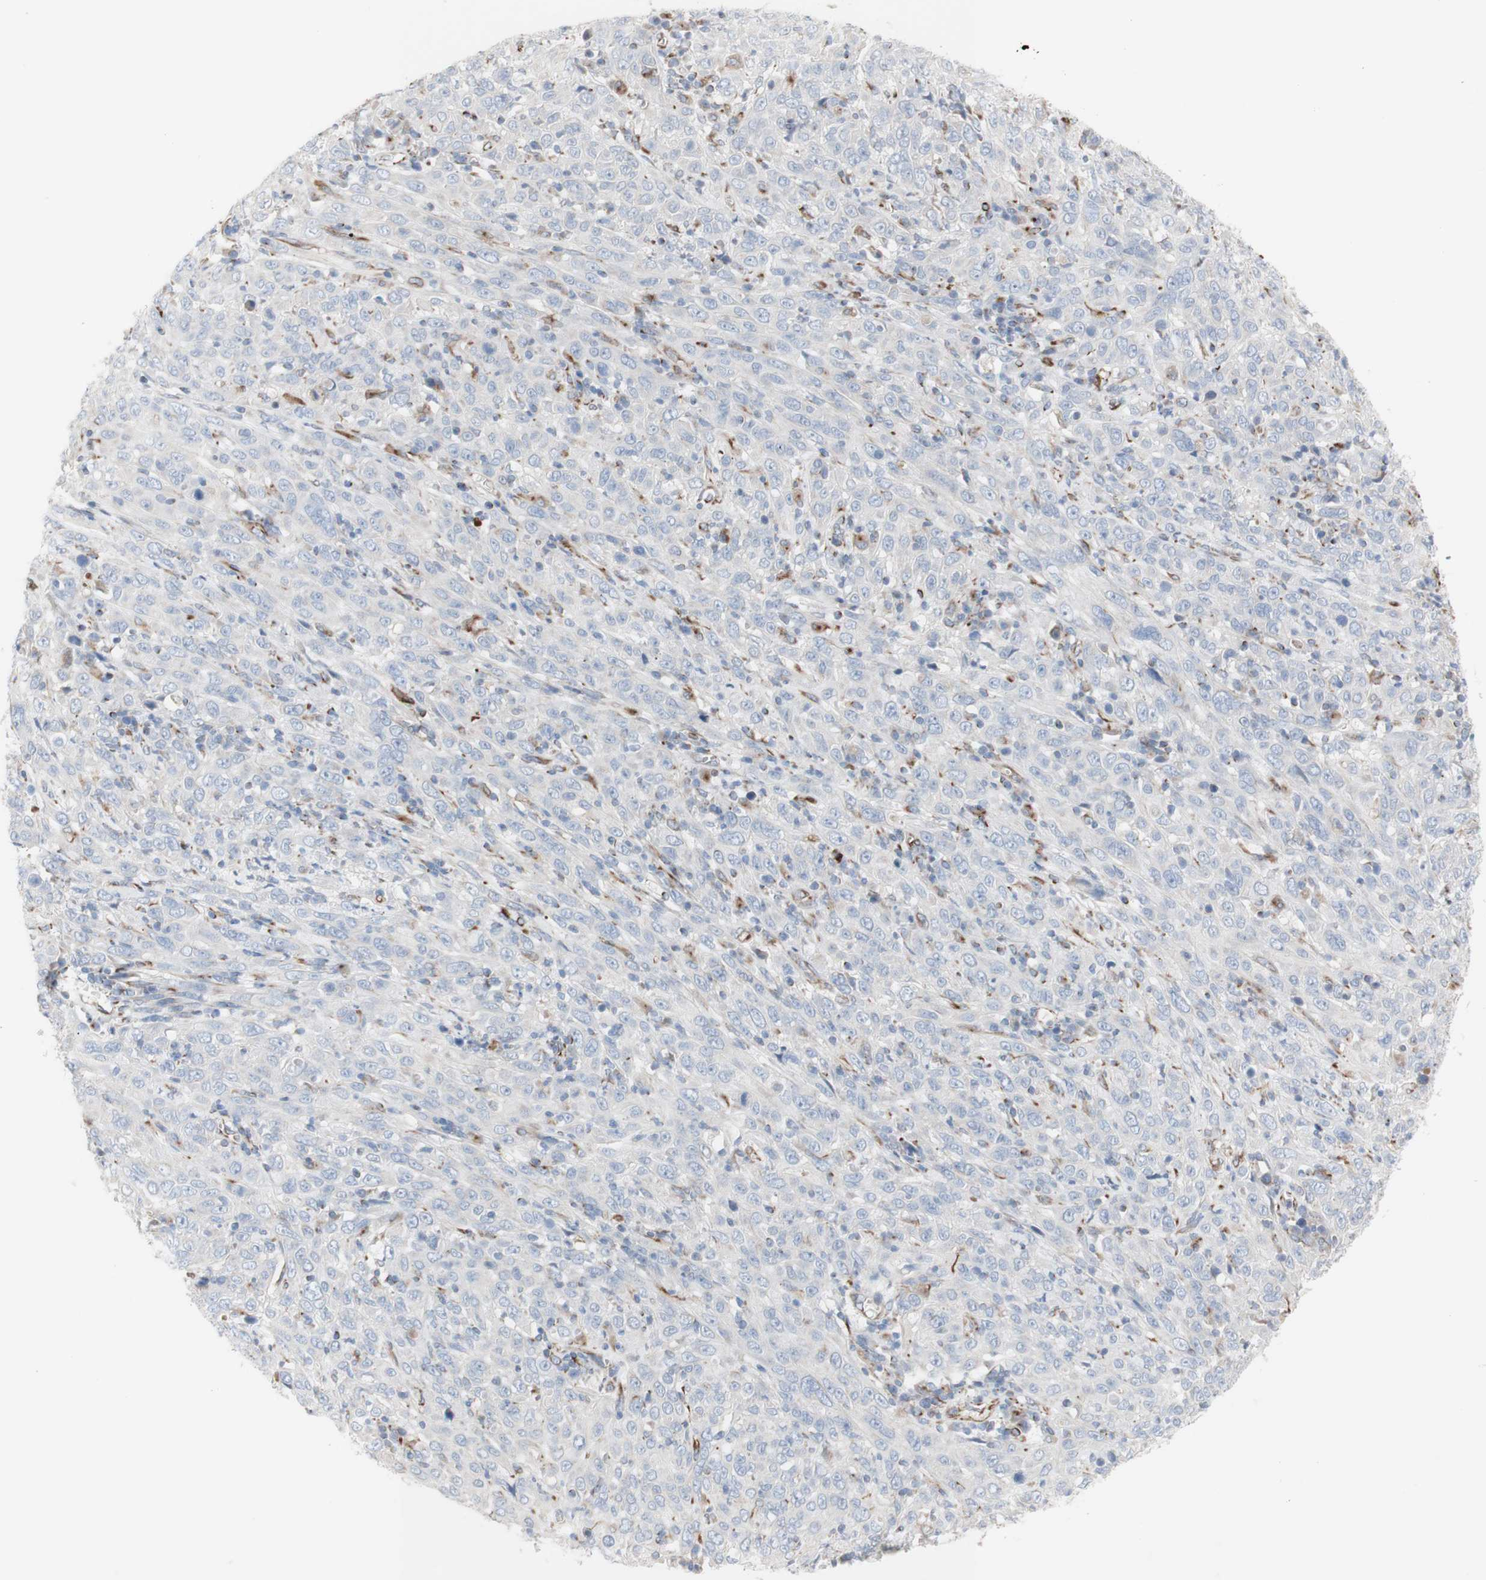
{"staining": {"intensity": "negative", "quantity": "none", "location": "none"}, "tissue": "cervical cancer", "cell_type": "Tumor cells", "image_type": "cancer", "snomed": [{"axis": "morphology", "description": "Squamous cell carcinoma, NOS"}, {"axis": "topography", "description": "Cervix"}], "caption": "This is a micrograph of immunohistochemistry staining of cervical cancer (squamous cell carcinoma), which shows no expression in tumor cells.", "gene": "AGPAT5", "patient": {"sex": "female", "age": 46}}